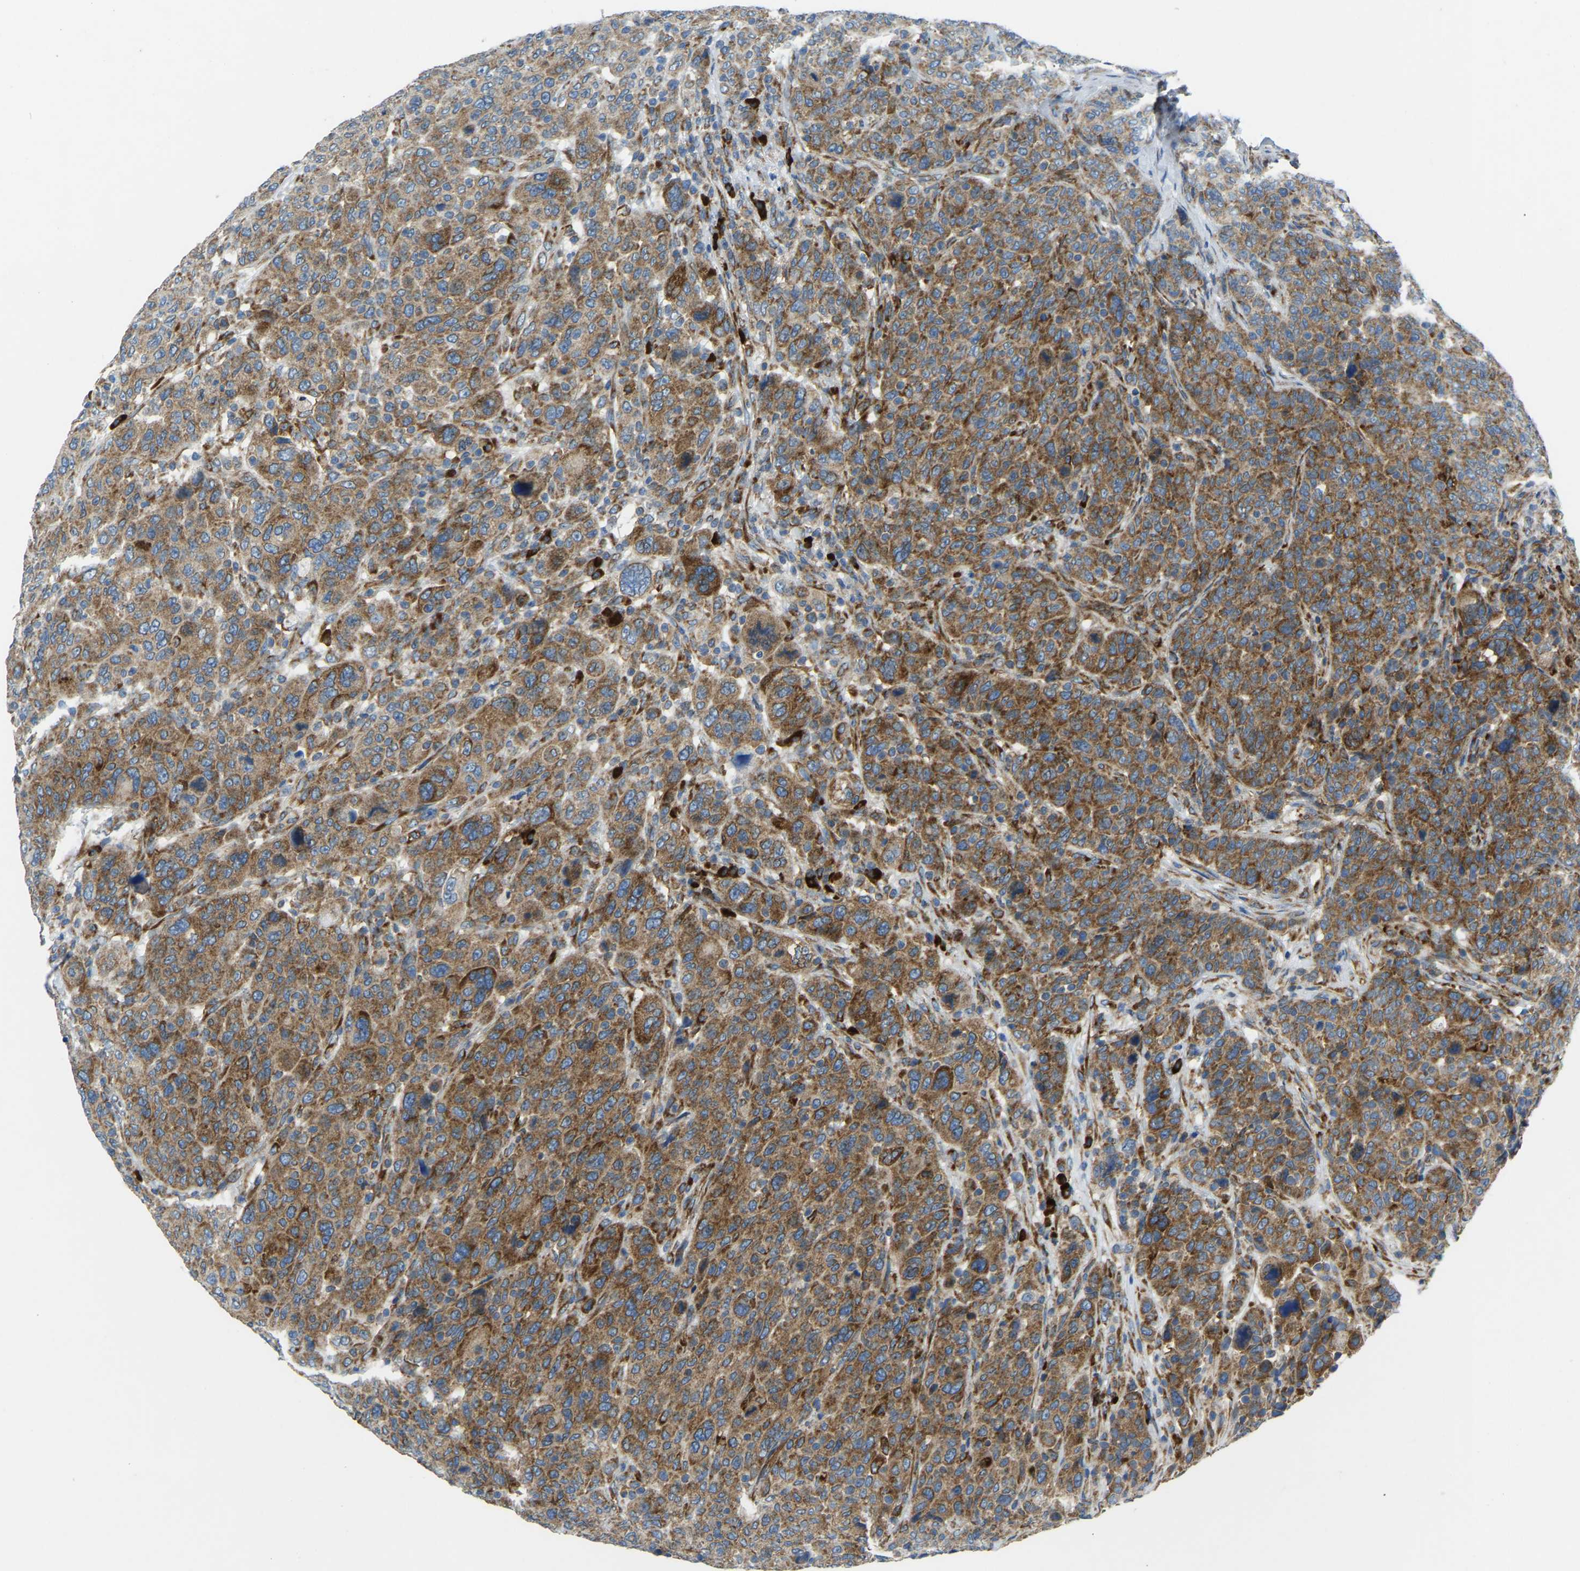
{"staining": {"intensity": "moderate", "quantity": ">75%", "location": "cytoplasmic/membranous"}, "tissue": "breast cancer", "cell_type": "Tumor cells", "image_type": "cancer", "snomed": [{"axis": "morphology", "description": "Duct carcinoma"}, {"axis": "topography", "description": "Breast"}], "caption": "An image of breast intraductal carcinoma stained for a protein exhibits moderate cytoplasmic/membranous brown staining in tumor cells.", "gene": "SND1", "patient": {"sex": "female", "age": 37}}